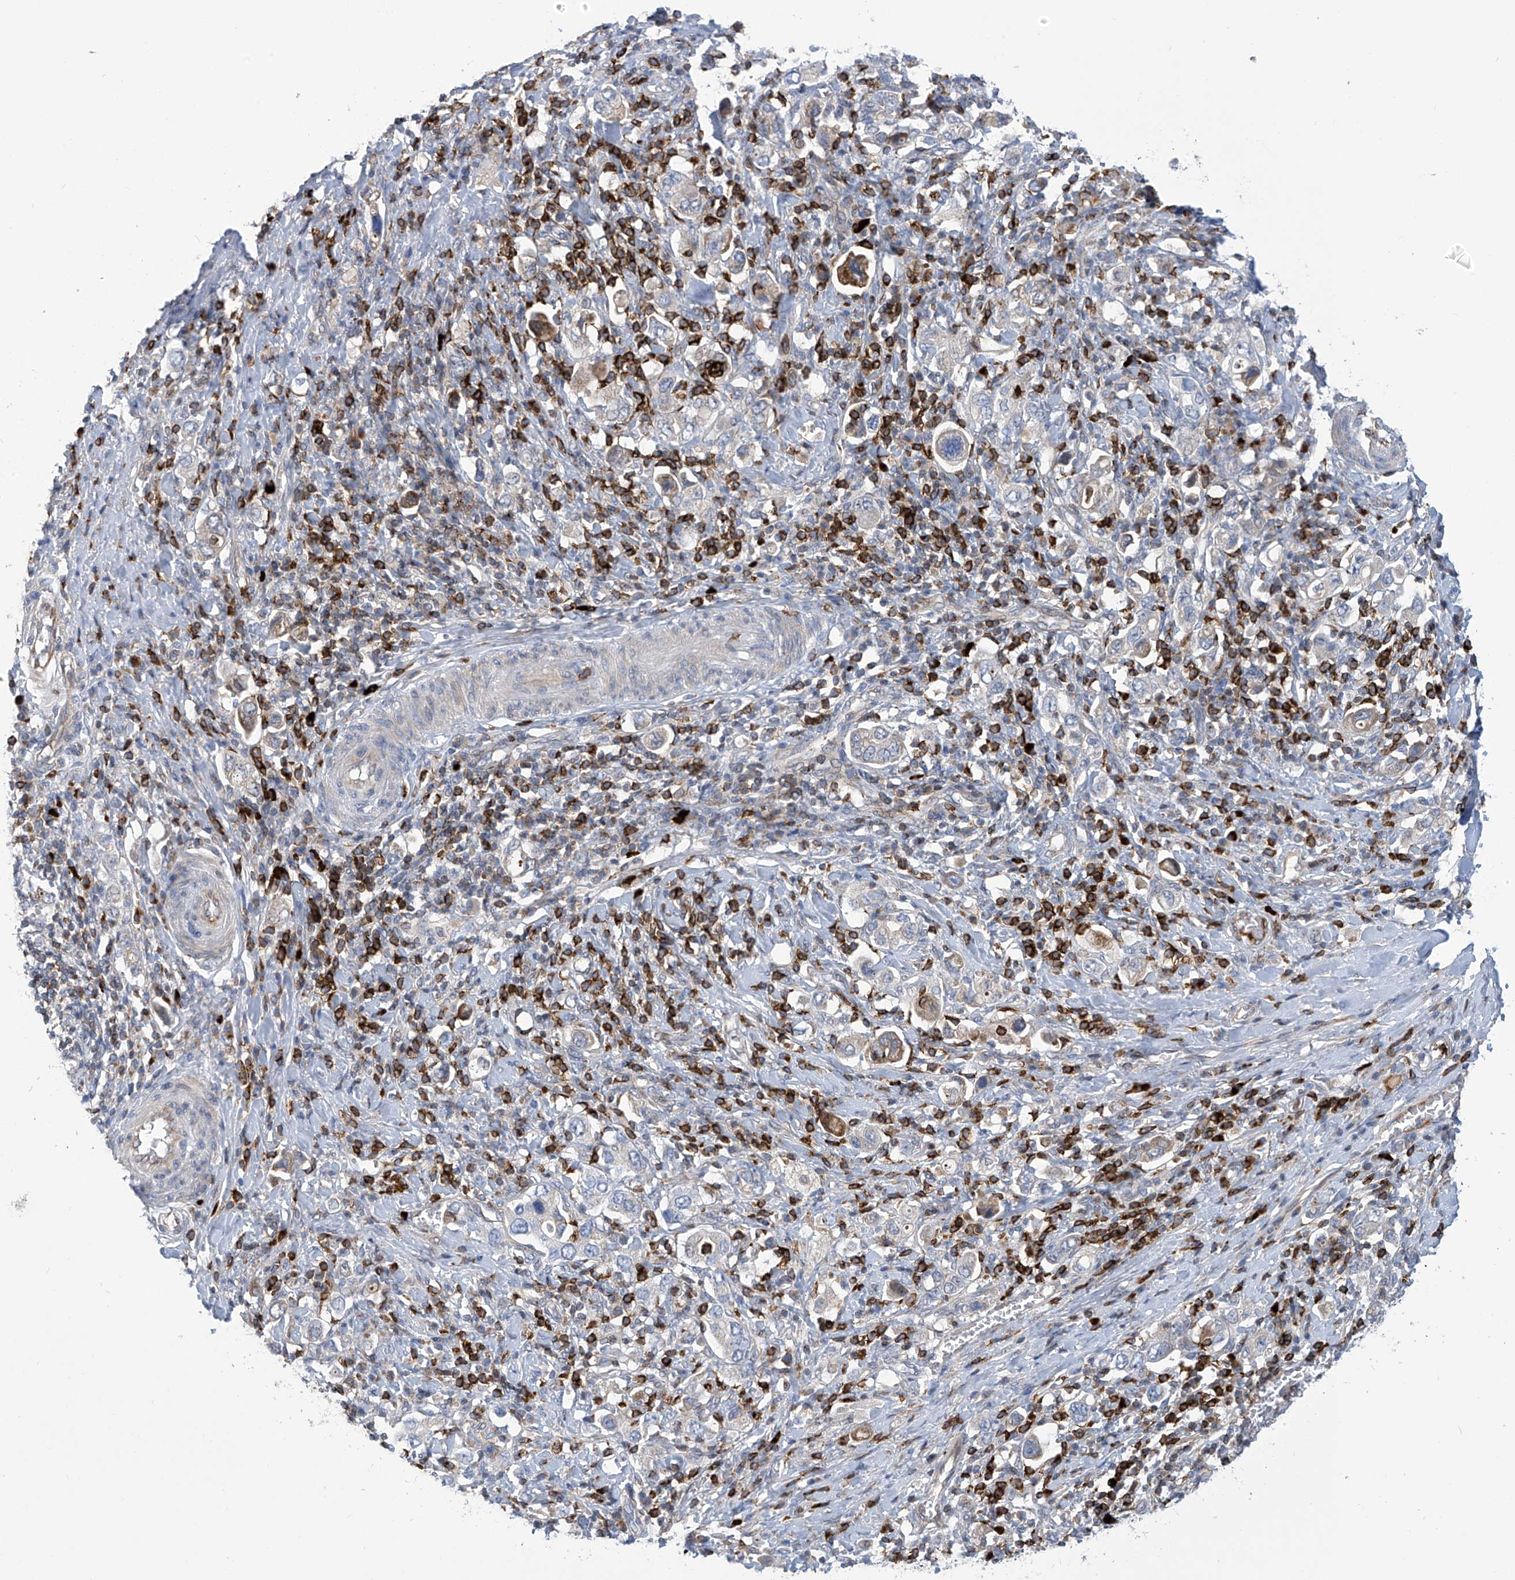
{"staining": {"intensity": "negative", "quantity": "none", "location": "none"}, "tissue": "stomach cancer", "cell_type": "Tumor cells", "image_type": "cancer", "snomed": [{"axis": "morphology", "description": "Adenocarcinoma, NOS"}, {"axis": "topography", "description": "Stomach, upper"}], "caption": "Tumor cells are negative for protein expression in human stomach cancer.", "gene": "IBA57", "patient": {"sex": "male", "age": 62}}